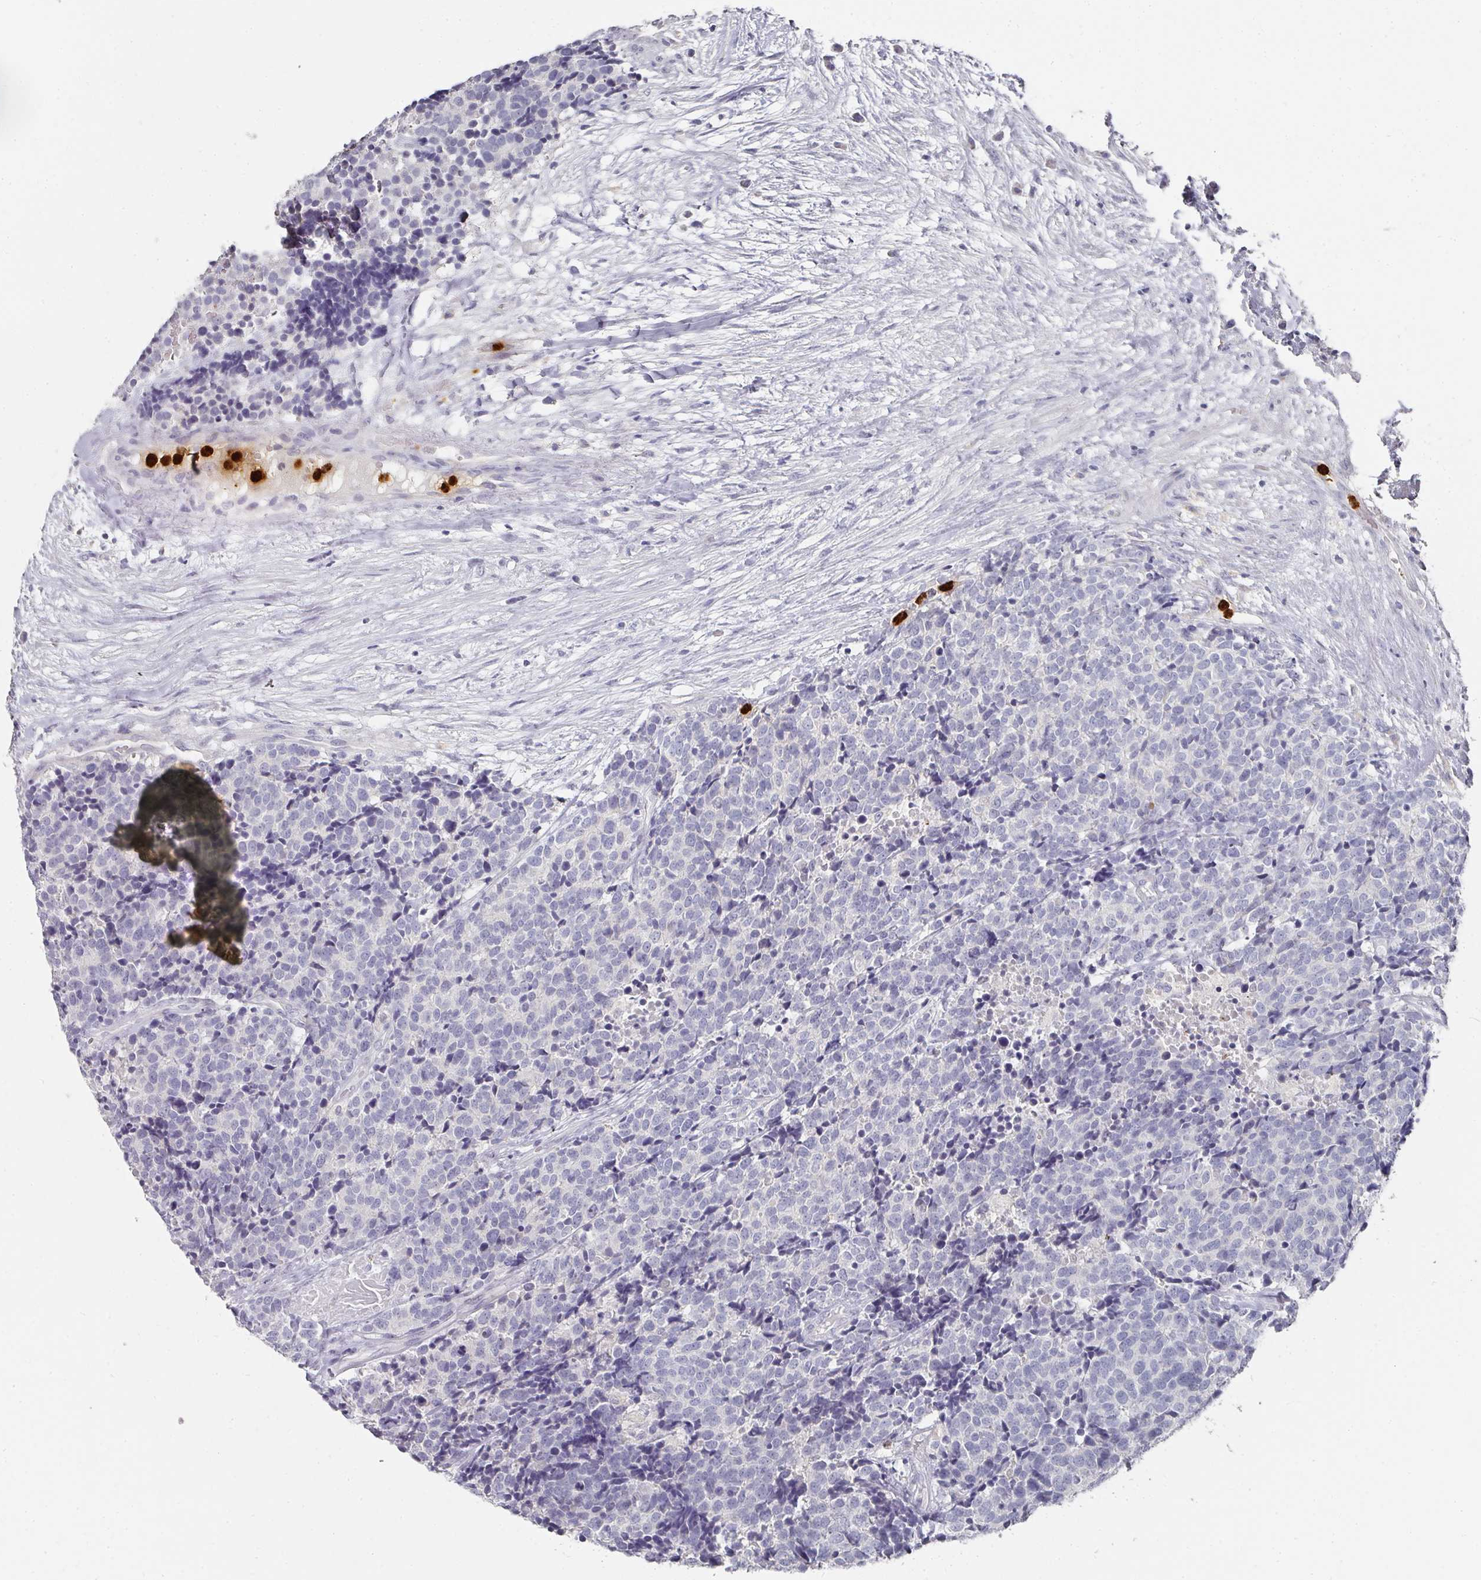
{"staining": {"intensity": "negative", "quantity": "none", "location": "none"}, "tissue": "carcinoid", "cell_type": "Tumor cells", "image_type": "cancer", "snomed": [{"axis": "morphology", "description": "Carcinoid, malignant, NOS"}, {"axis": "topography", "description": "Skin"}], "caption": "High power microscopy histopathology image of an immunohistochemistry (IHC) histopathology image of malignant carcinoid, revealing no significant staining in tumor cells.", "gene": "CAMP", "patient": {"sex": "female", "age": 79}}